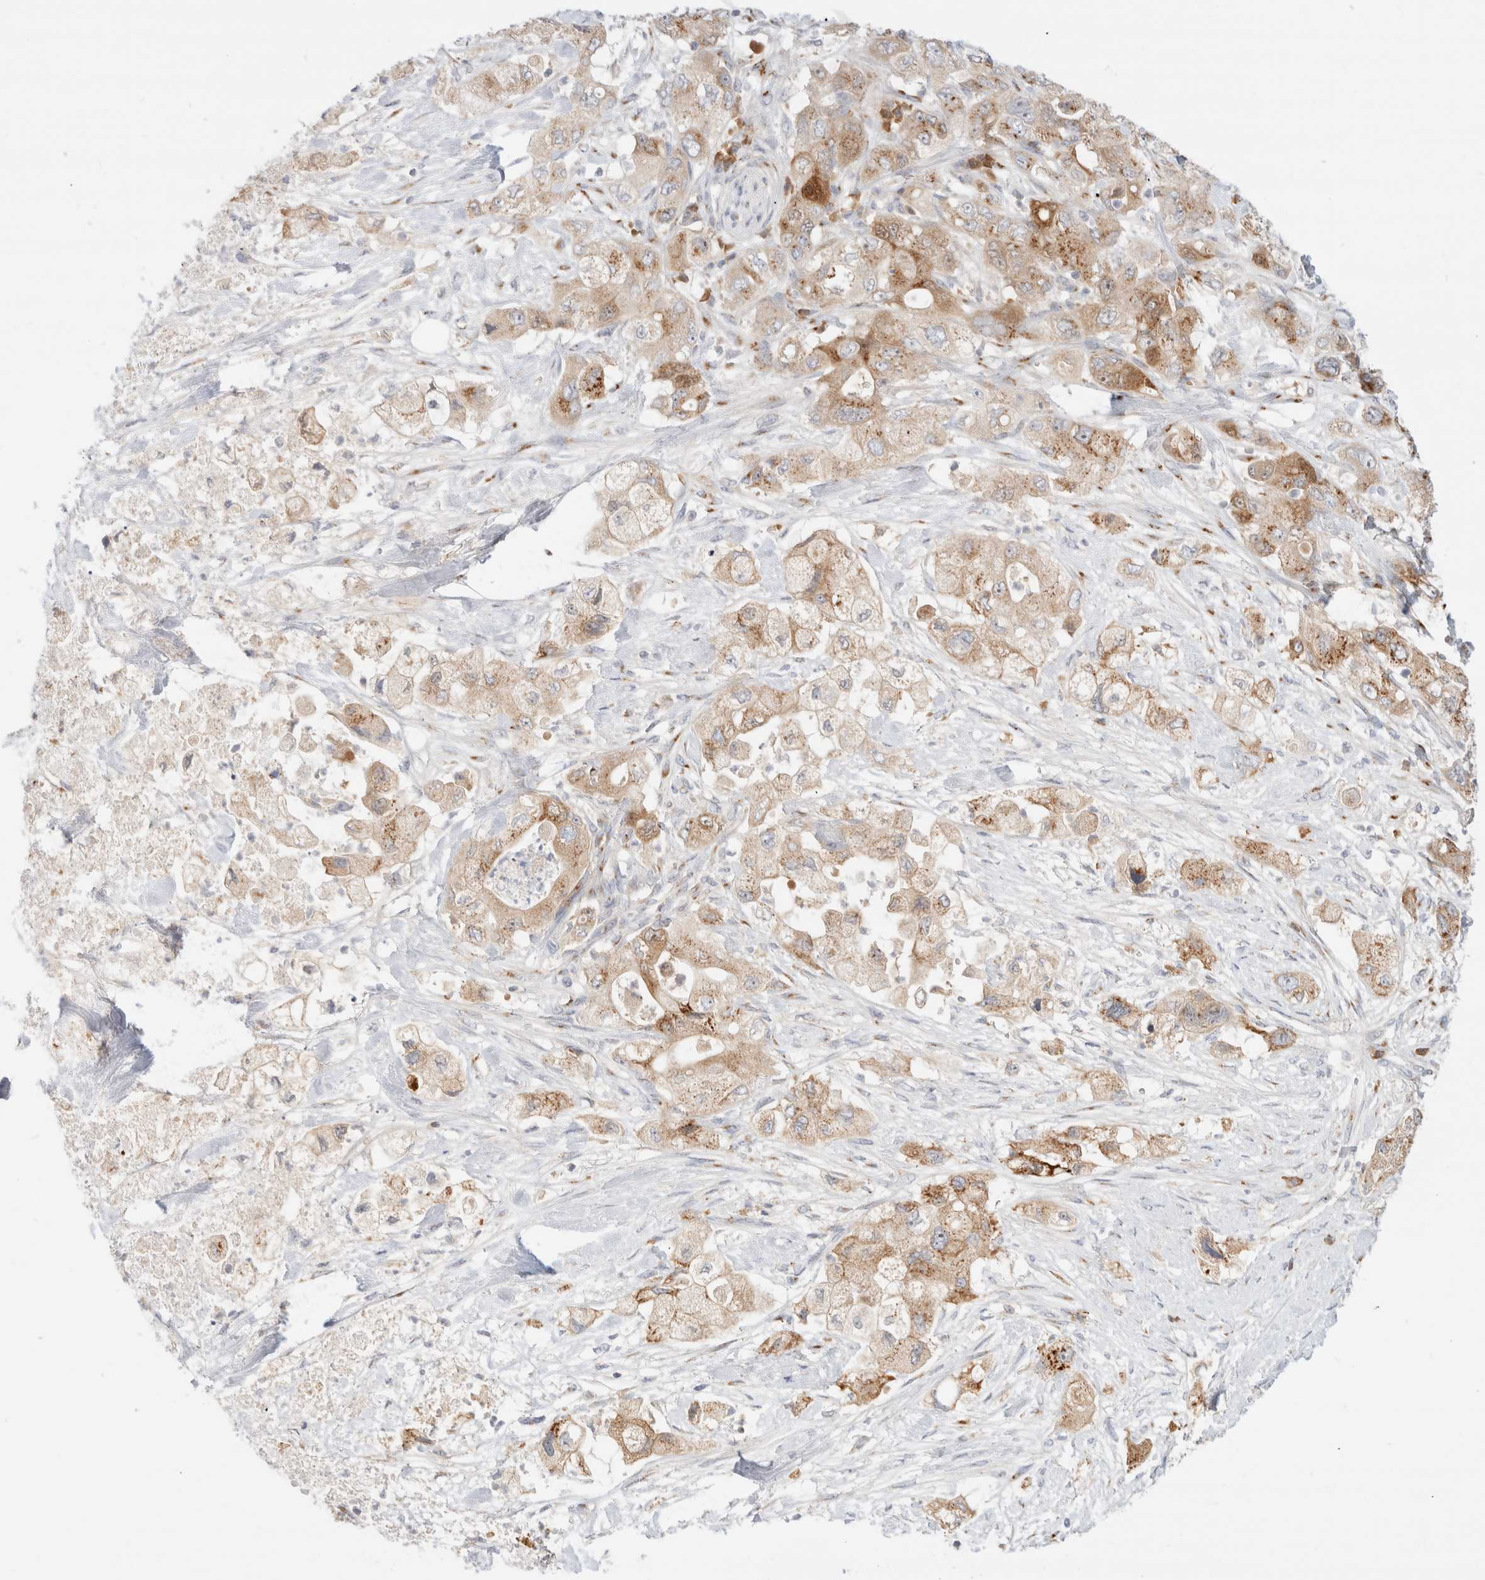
{"staining": {"intensity": "moderate", "quantity": ">75%", "location": "cytoplasmic/membranous"}, "tissue": "pancreatic cancer", "cell_type": "Tumor cells", "image_type": "cancer", "snomed": [{"axis": "morphology", "description": "Adenocarcinoma, NOS"}, {"axis": "topography", "description": "Pancreas"}], "caption": "Pancreatic adenocarcinoma stained with a brown dye shows moderate cytoplasmic/membranous positive expression in approximately >75% of tumor cells.", "gene": "EFCAB13", "patient": {"sex": "female", "age": 73}}